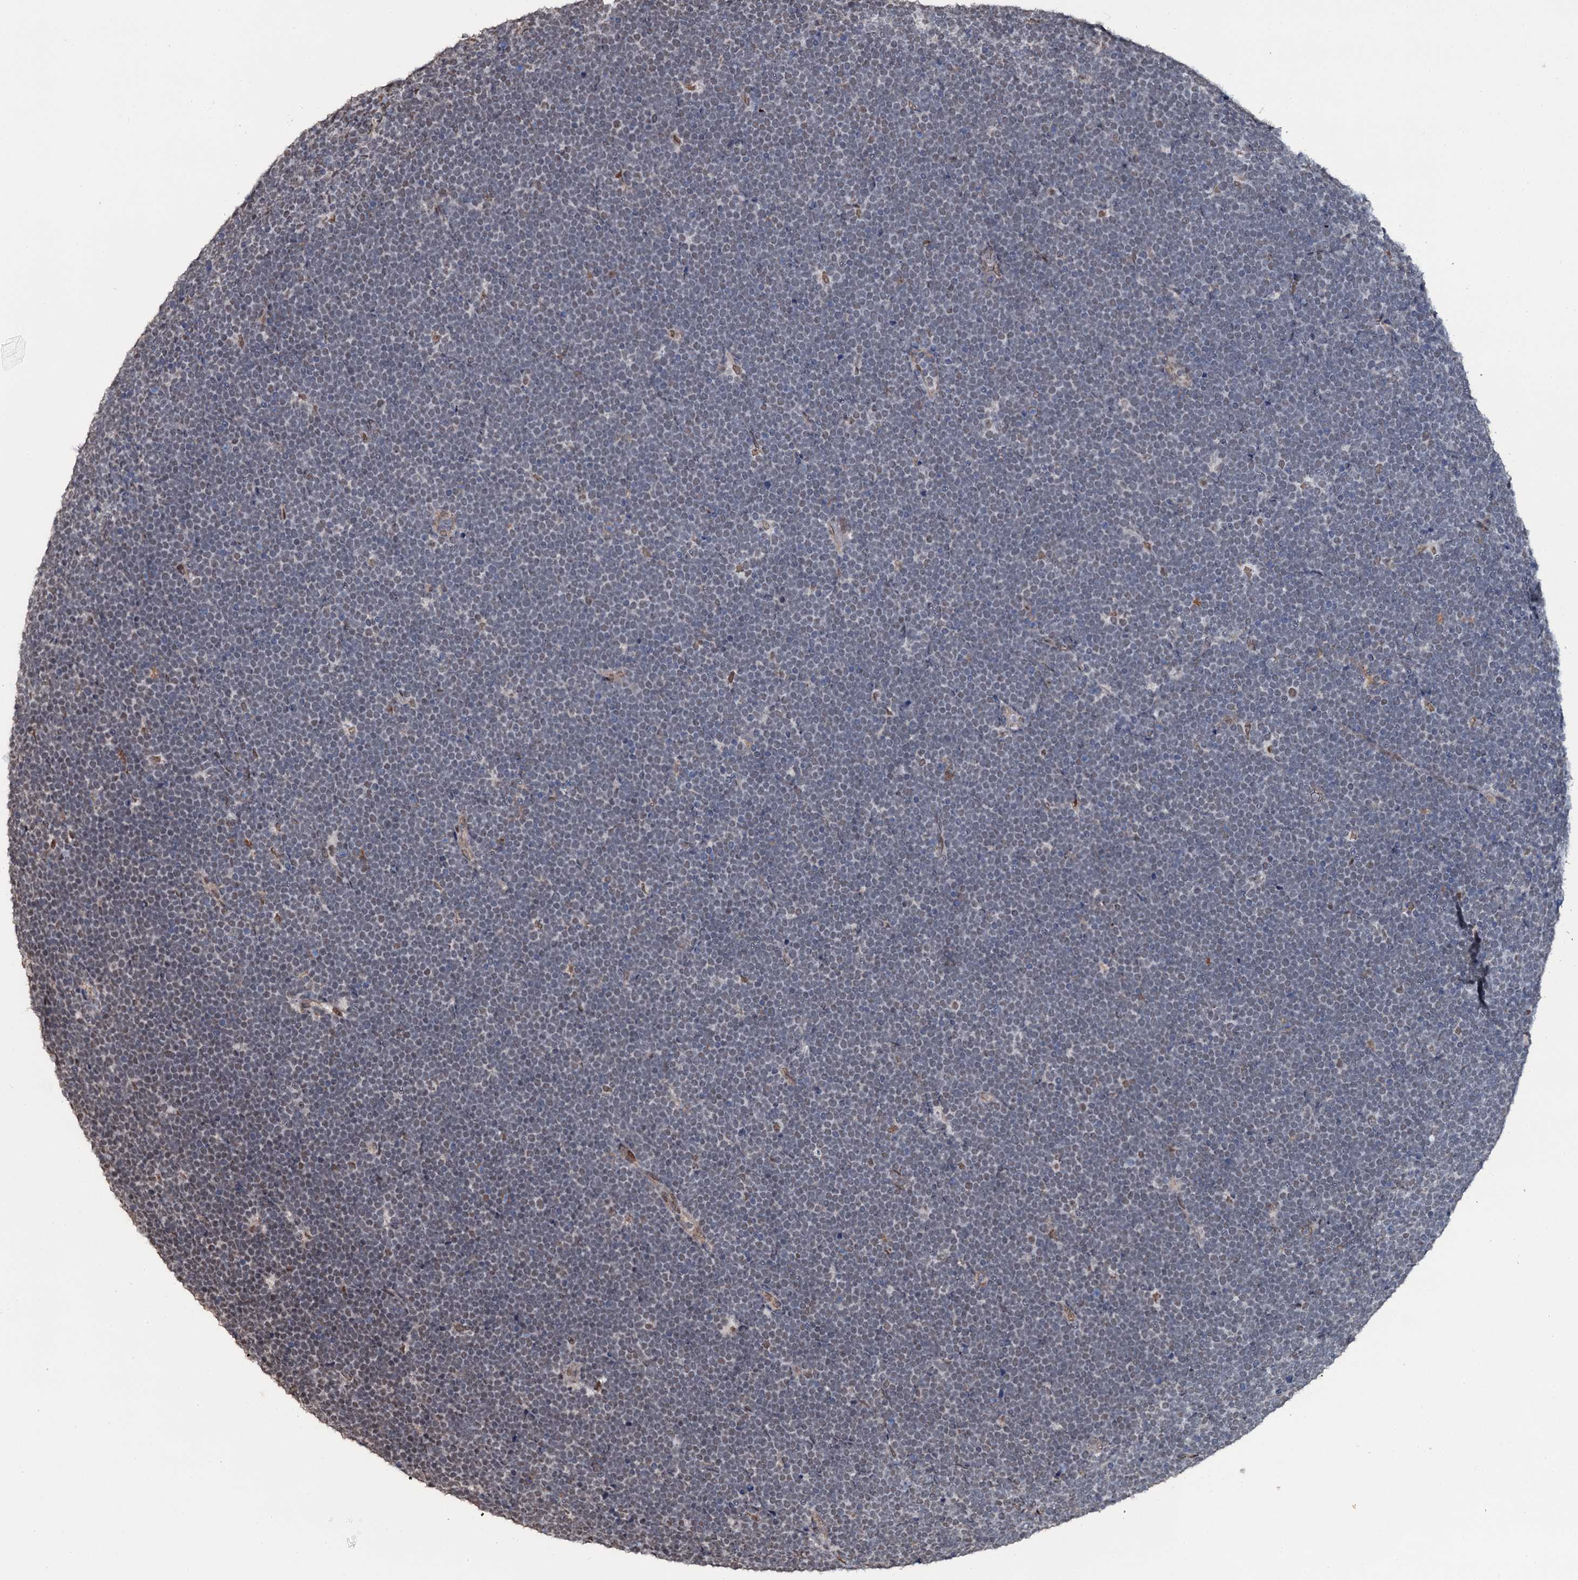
{"staining": {"intensity": "negative", "quantity": "none", "location": "none"}, "tissue": "lymphoma", "cell_type": "Tumor cells", "image_type": "cancer", "snomed": [{"axis": "morphology", "description": "Malignant lymphoma, non-Hodgkin's type, High grade"}, {"axis": "topography", "description": "Lymph node"}], "caption": "DAB immunohistochemical staining of lymphoma displays no significant expression in tumor cells.", "gene": "SH2D4B", "patient": {"sex": "male", "age": 13}}